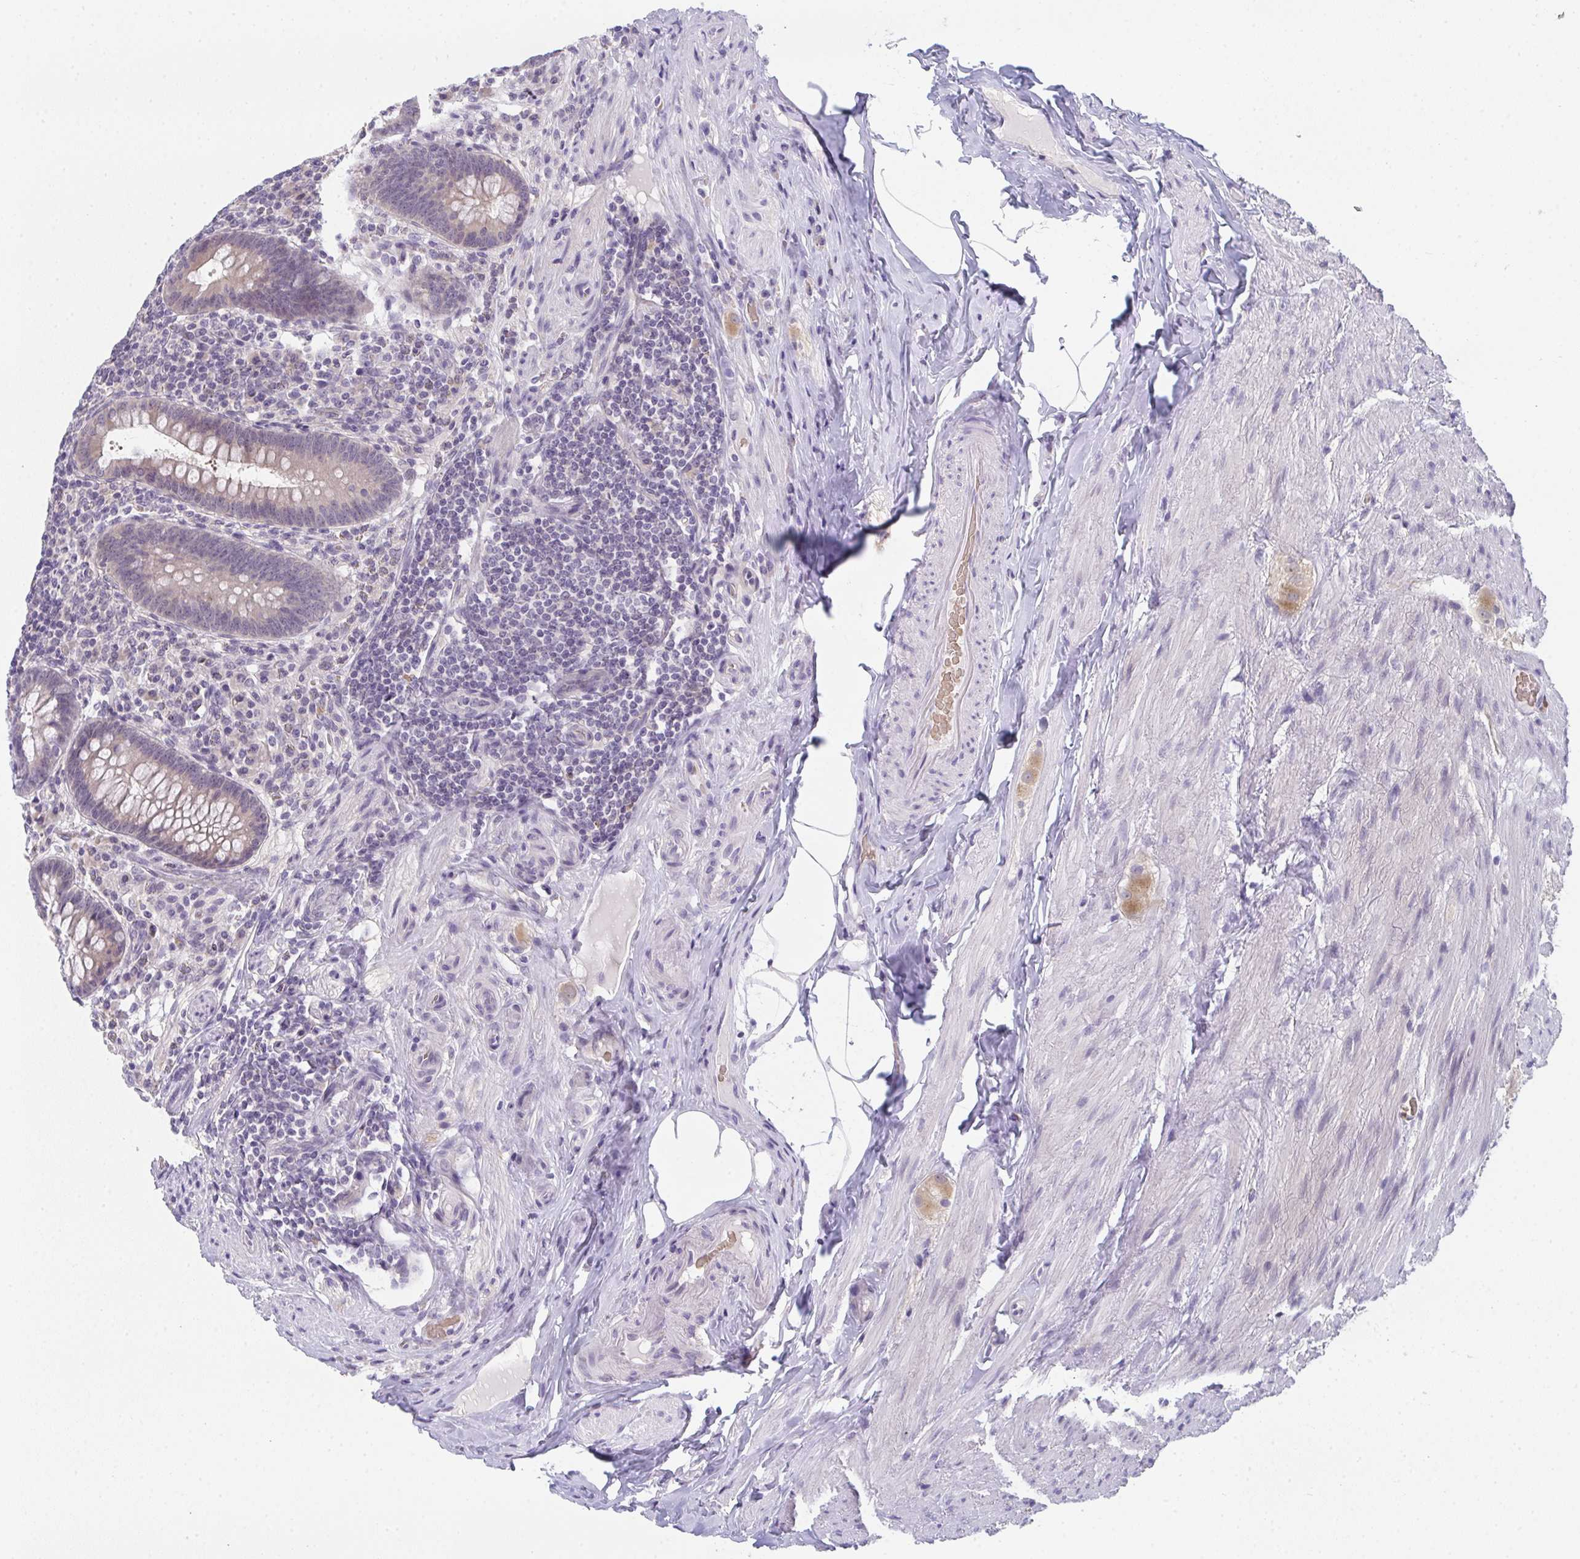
{"staining": {"intensity": "weak", "quantity": "25%-75%", "location": "cytoplasmic/membranous"}, "tissue": "appendix", "cell_type": "Glandular cells", "image_type": "normal", "snomed": [{"axis": "morphology", "description": "Normal tissue, NOS"}, {"axis": "topography", "description": "Appendix"}], "caption": "This histopathology image exhibits benign appendix stained with immunohistochemistry to label a protein in brown. The cytoplasmic/membranous of glandular cells show weak positivity for the protein. Nuclei are counter-stained blue.", "gene": "RIOK1", "patient": {"sex": "male", "age": 71}}